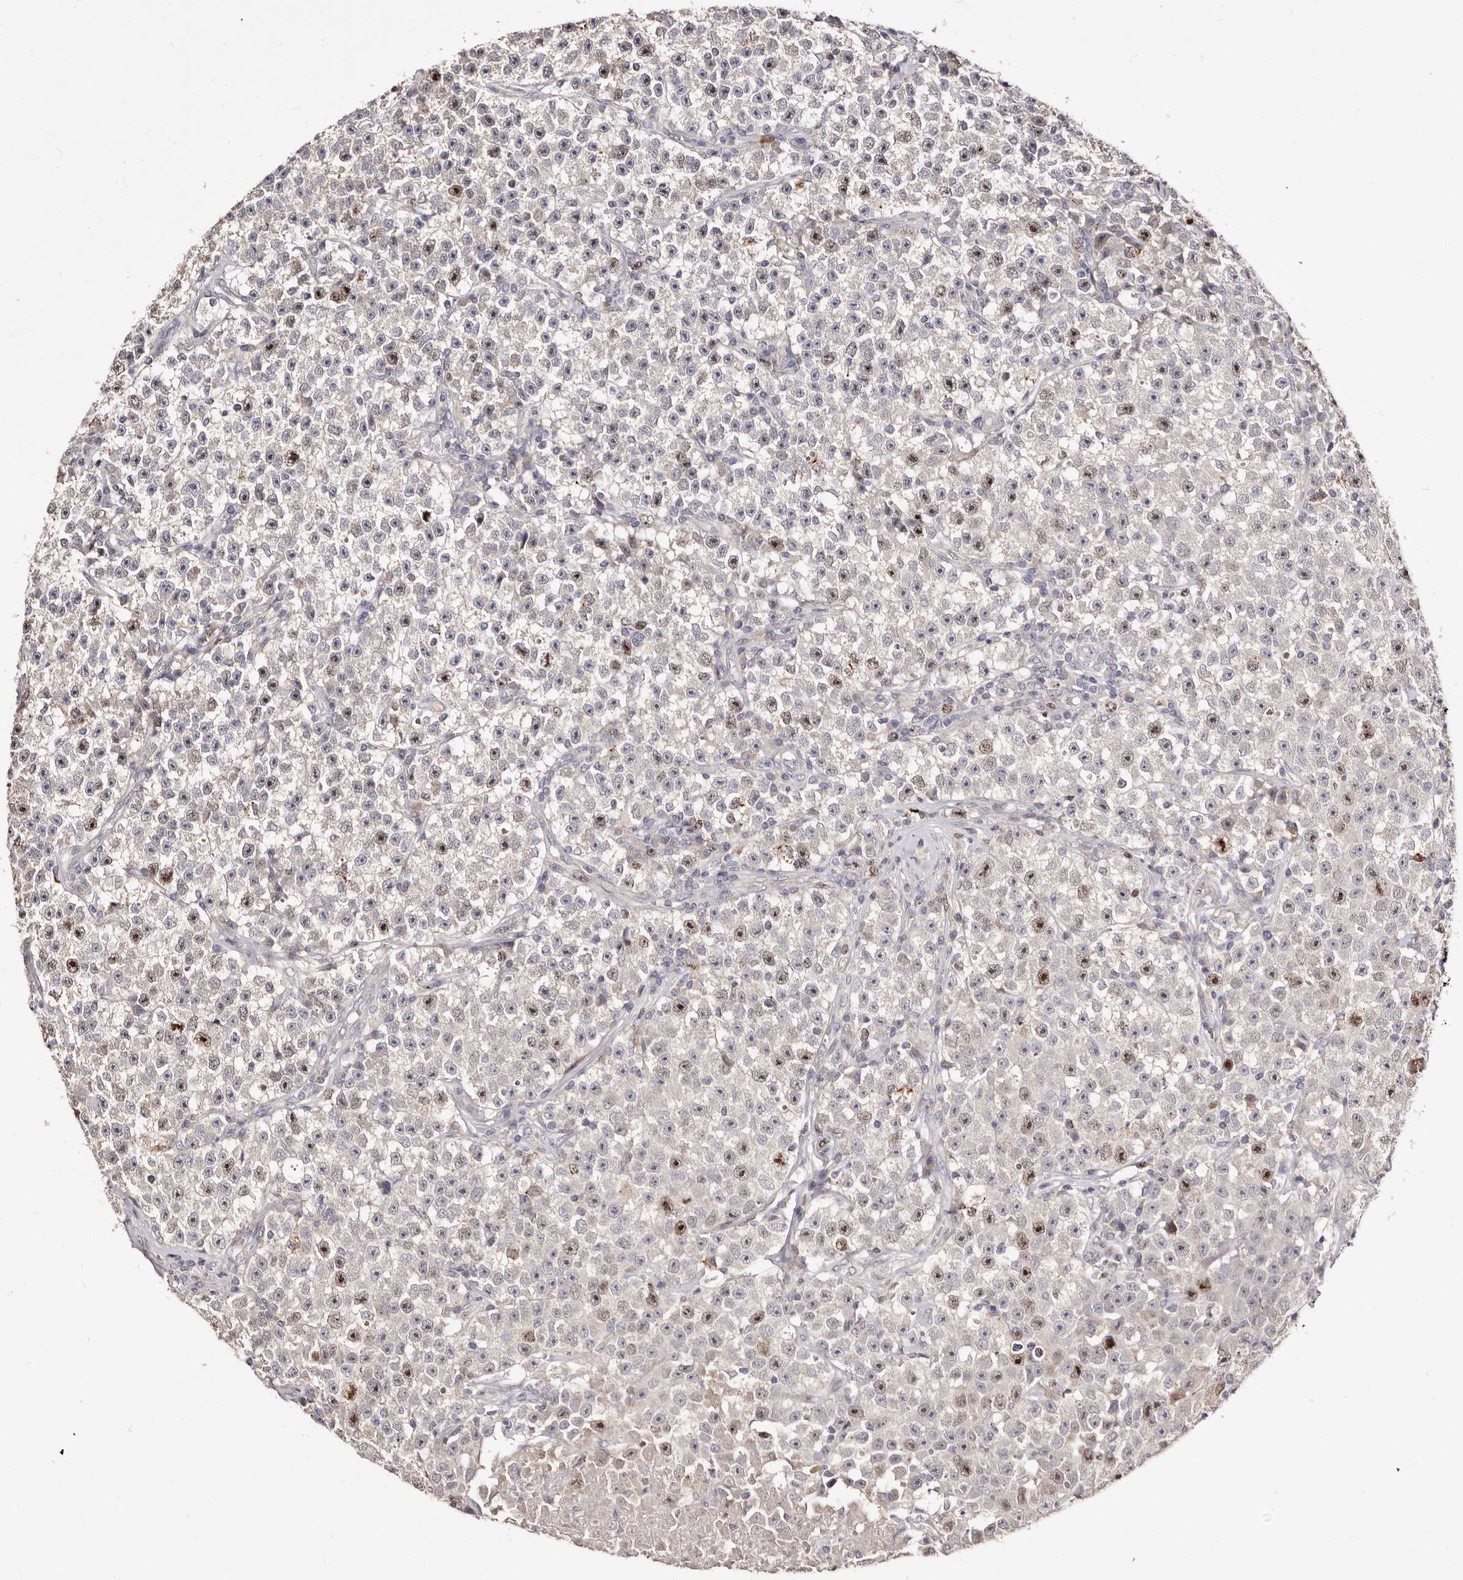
{"staining": {"intensity": "moderate", "quantity": "<25%", "location": "nuclear"}, "tissue": "testis cancer", "cell_type": "Tumor cells", "image_type": "cancer", "snomed": [{"axis": "morphology", "description": "Seminoma, NOS"}, {"axis": "topography", "description": "Testis"}], "caption": "Tumor cells demonstrate low levels of moderate nuclear staining in approximately <25% of cells in testis cancer (seminoma). Using DAB (3,3'-diaminobenzidine) (brown) and hematoxylin (blue) stains, captured at high magnification using brightfield microscopy.", "gene": "CDCA8", "patient": {"sex": "male", "age": 22}}